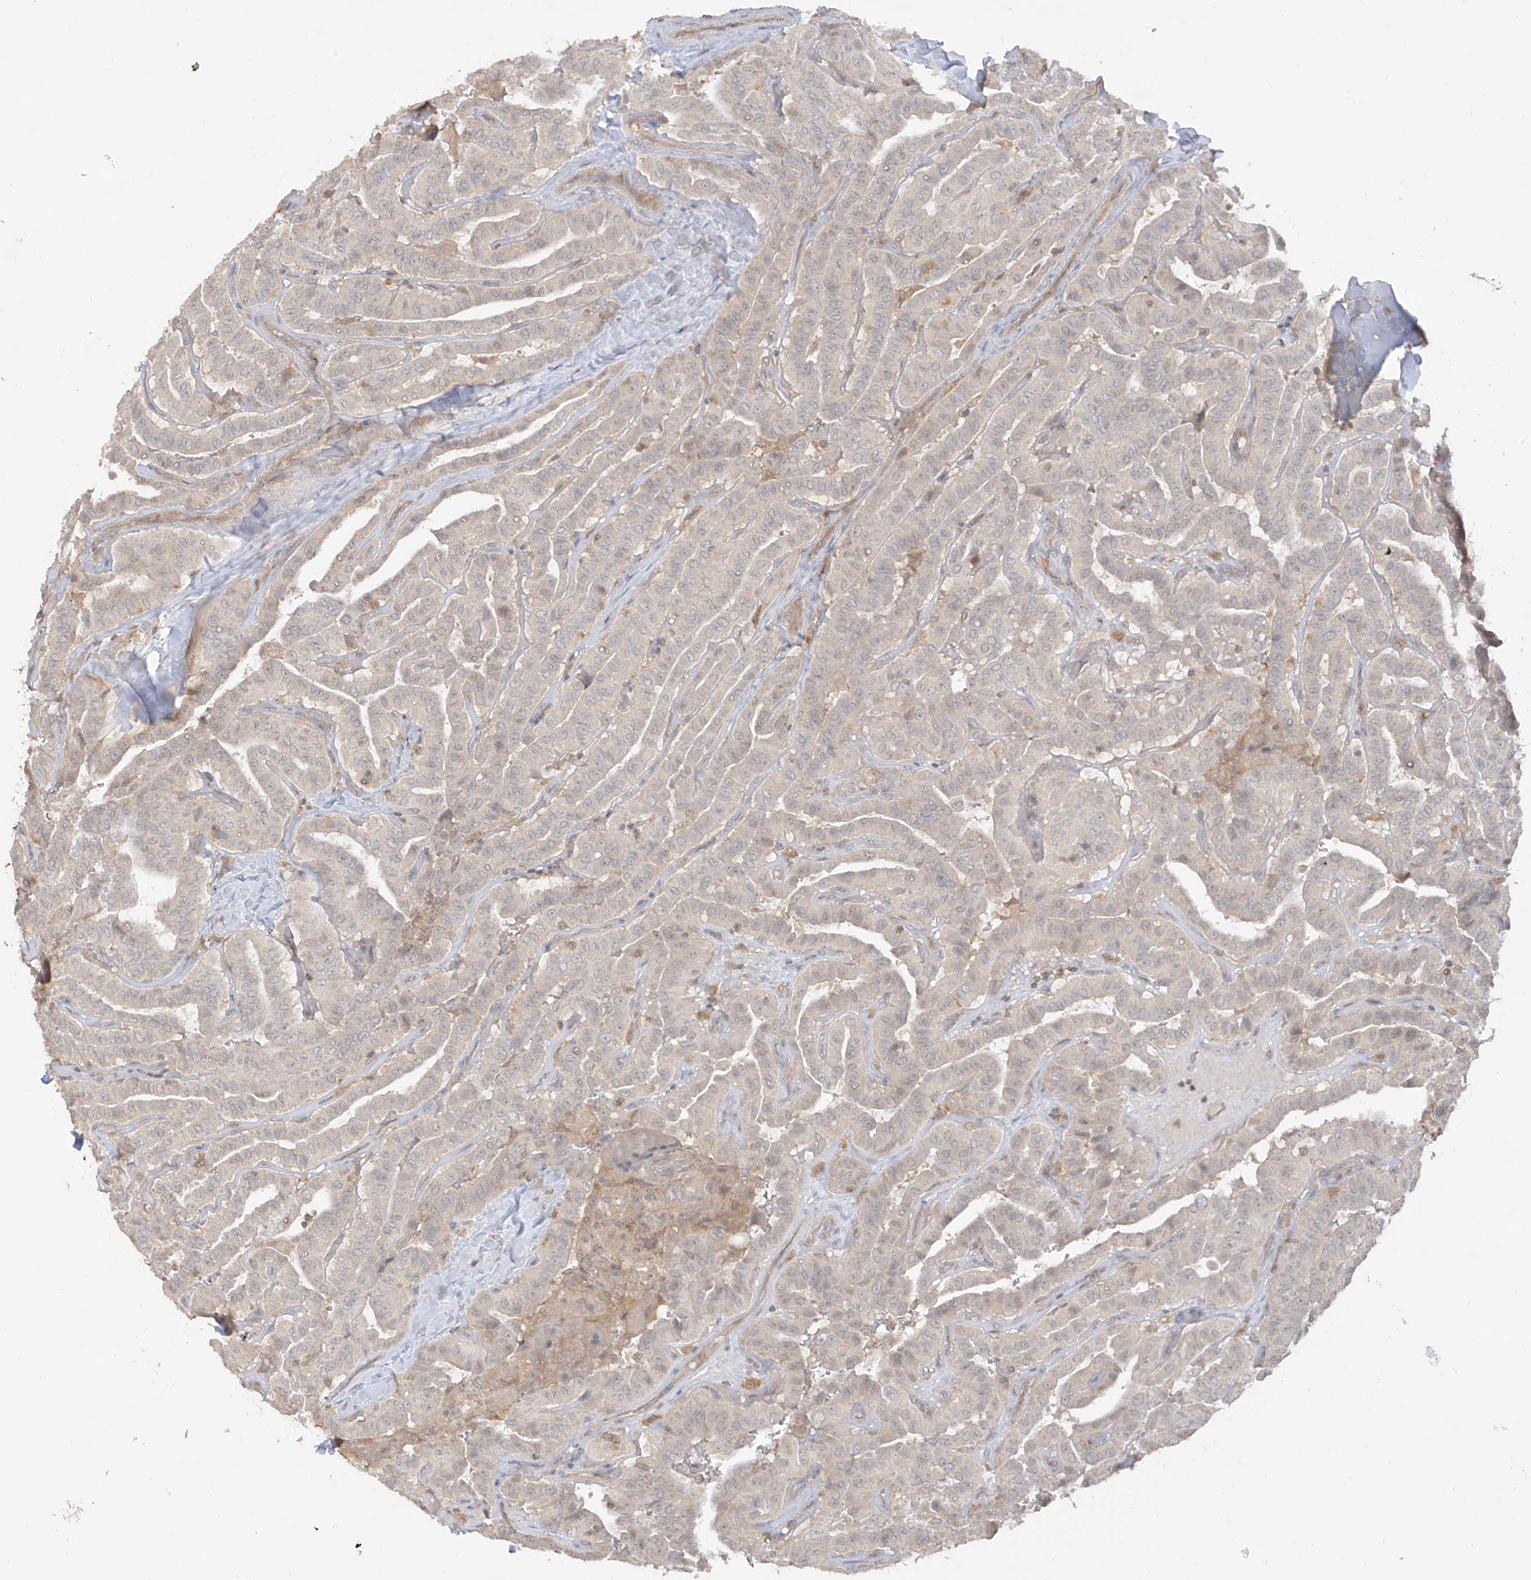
{"staining": {"intensity": "weak", "quantity": "<25%", "location": "cytoplasmic/membranous"}, "tissue": "thyroid cancer", "cell_type": "Tumor cells", "image_type": "cancer", "snomed": [{"axis": "morphology", "description": "Papillary adenocarcinoma, NOS"}, {"axis": "topography", "description": "Thyroid gland"}], "caption": "IHC photomicrograph of thyroid cancer (papillary adenocarcinoma) stained for a protein (brown), which exhibits no expression in tumor cells.", "gene": "ANGEL2", "patient": {"sex": "male", "age": 77}}